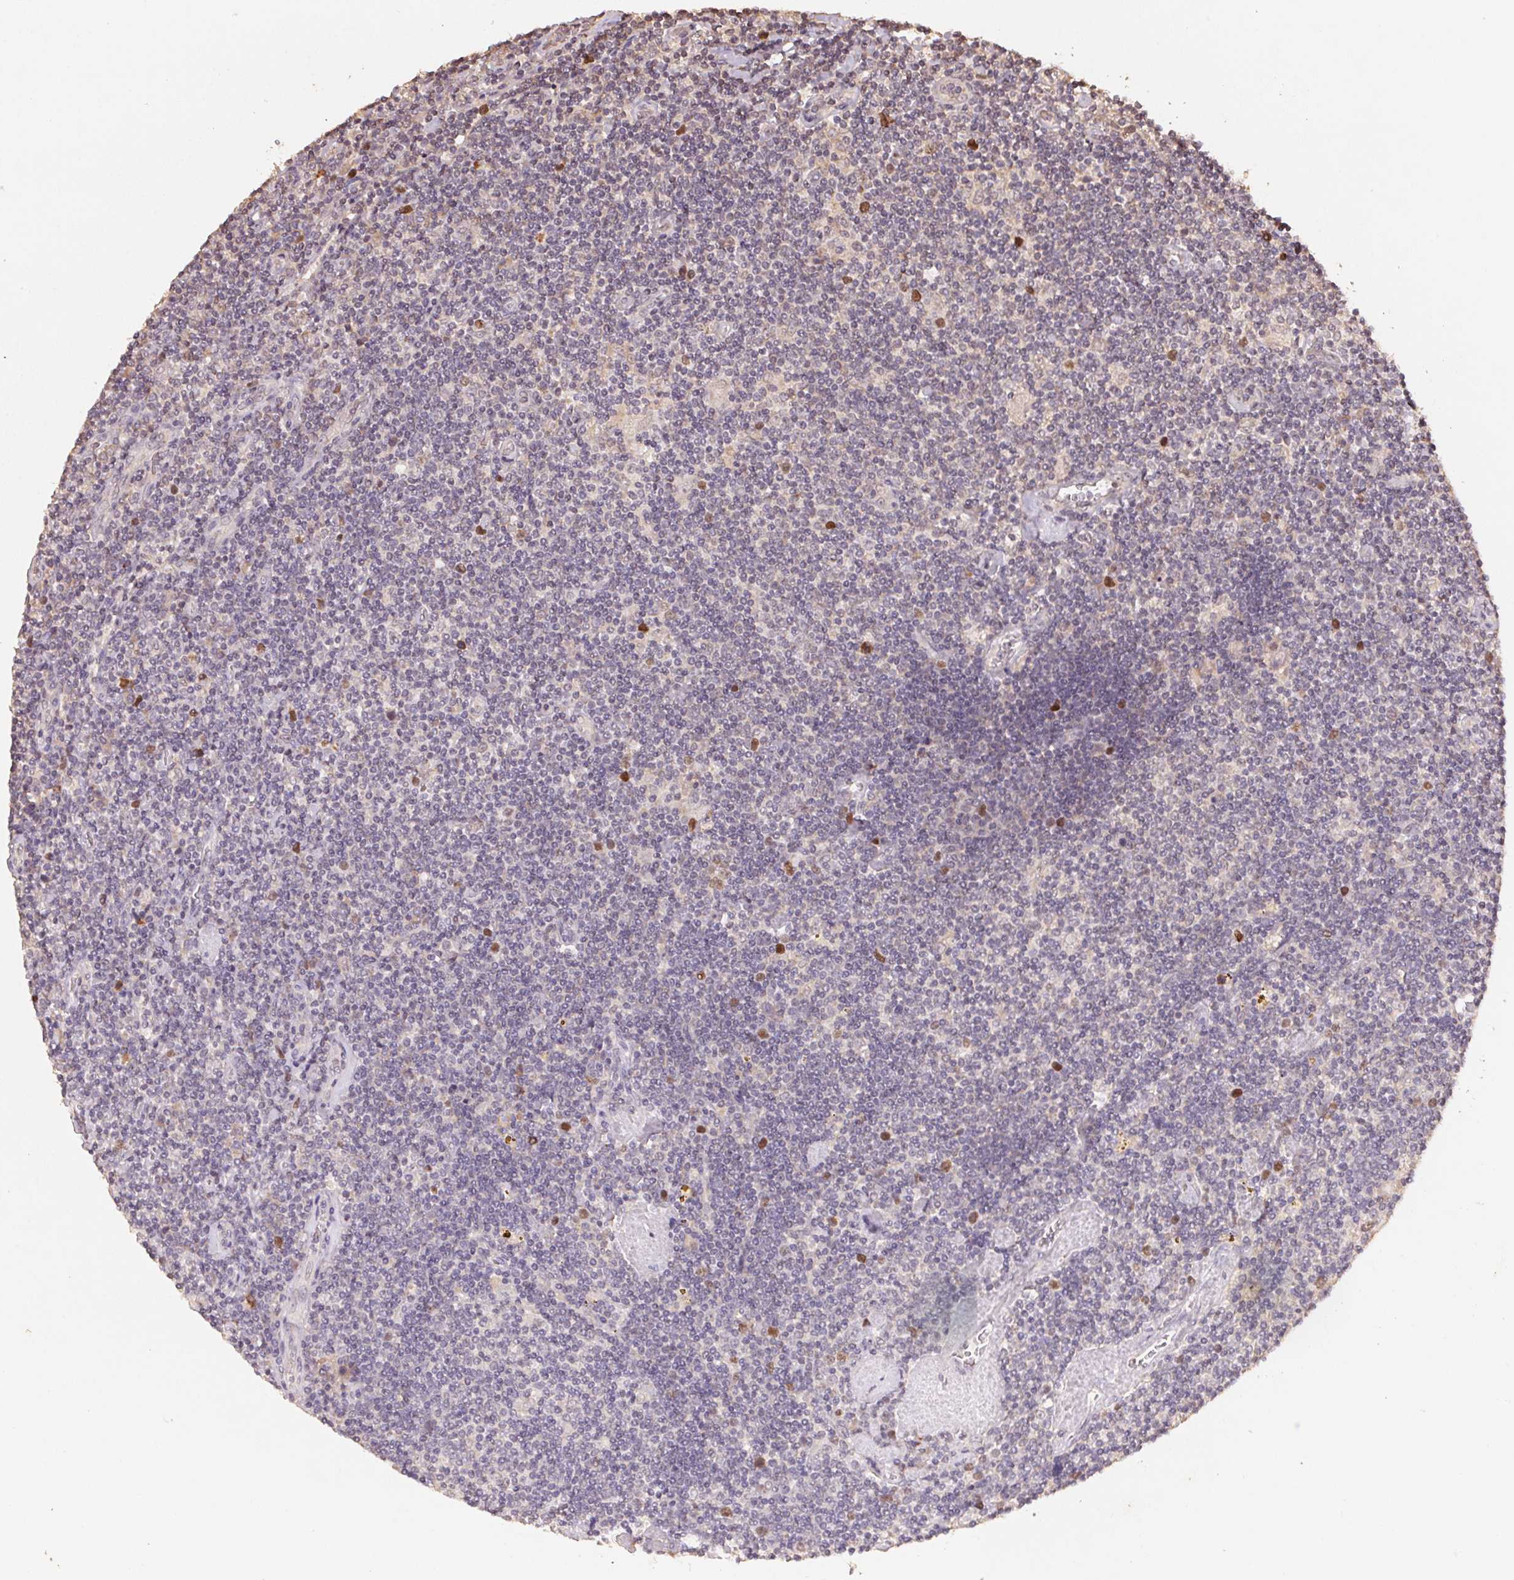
{"staining": {"intensity": "negative", "quantity": "none", "location": "none"}, "tissue": "lymphoma", "cell_type": "Tumor cells", "image_type": "cancer", "snomed": [{"axis": "morphology", "description": "Hodgkin's disease, NOS"}, {"axis": "topography", "description": "Lymph node"}], "caption": "The image reveals no significant positivity in tumor cells of Hodgkin's disease. (Stains: DAB immunohistochemistry (IHC) with hematoxylin counter stain, Microscopy: brightfield microscopy at high magnification).", "gene": "CENPF", "patient": {"sex": "male", "age": 40}}